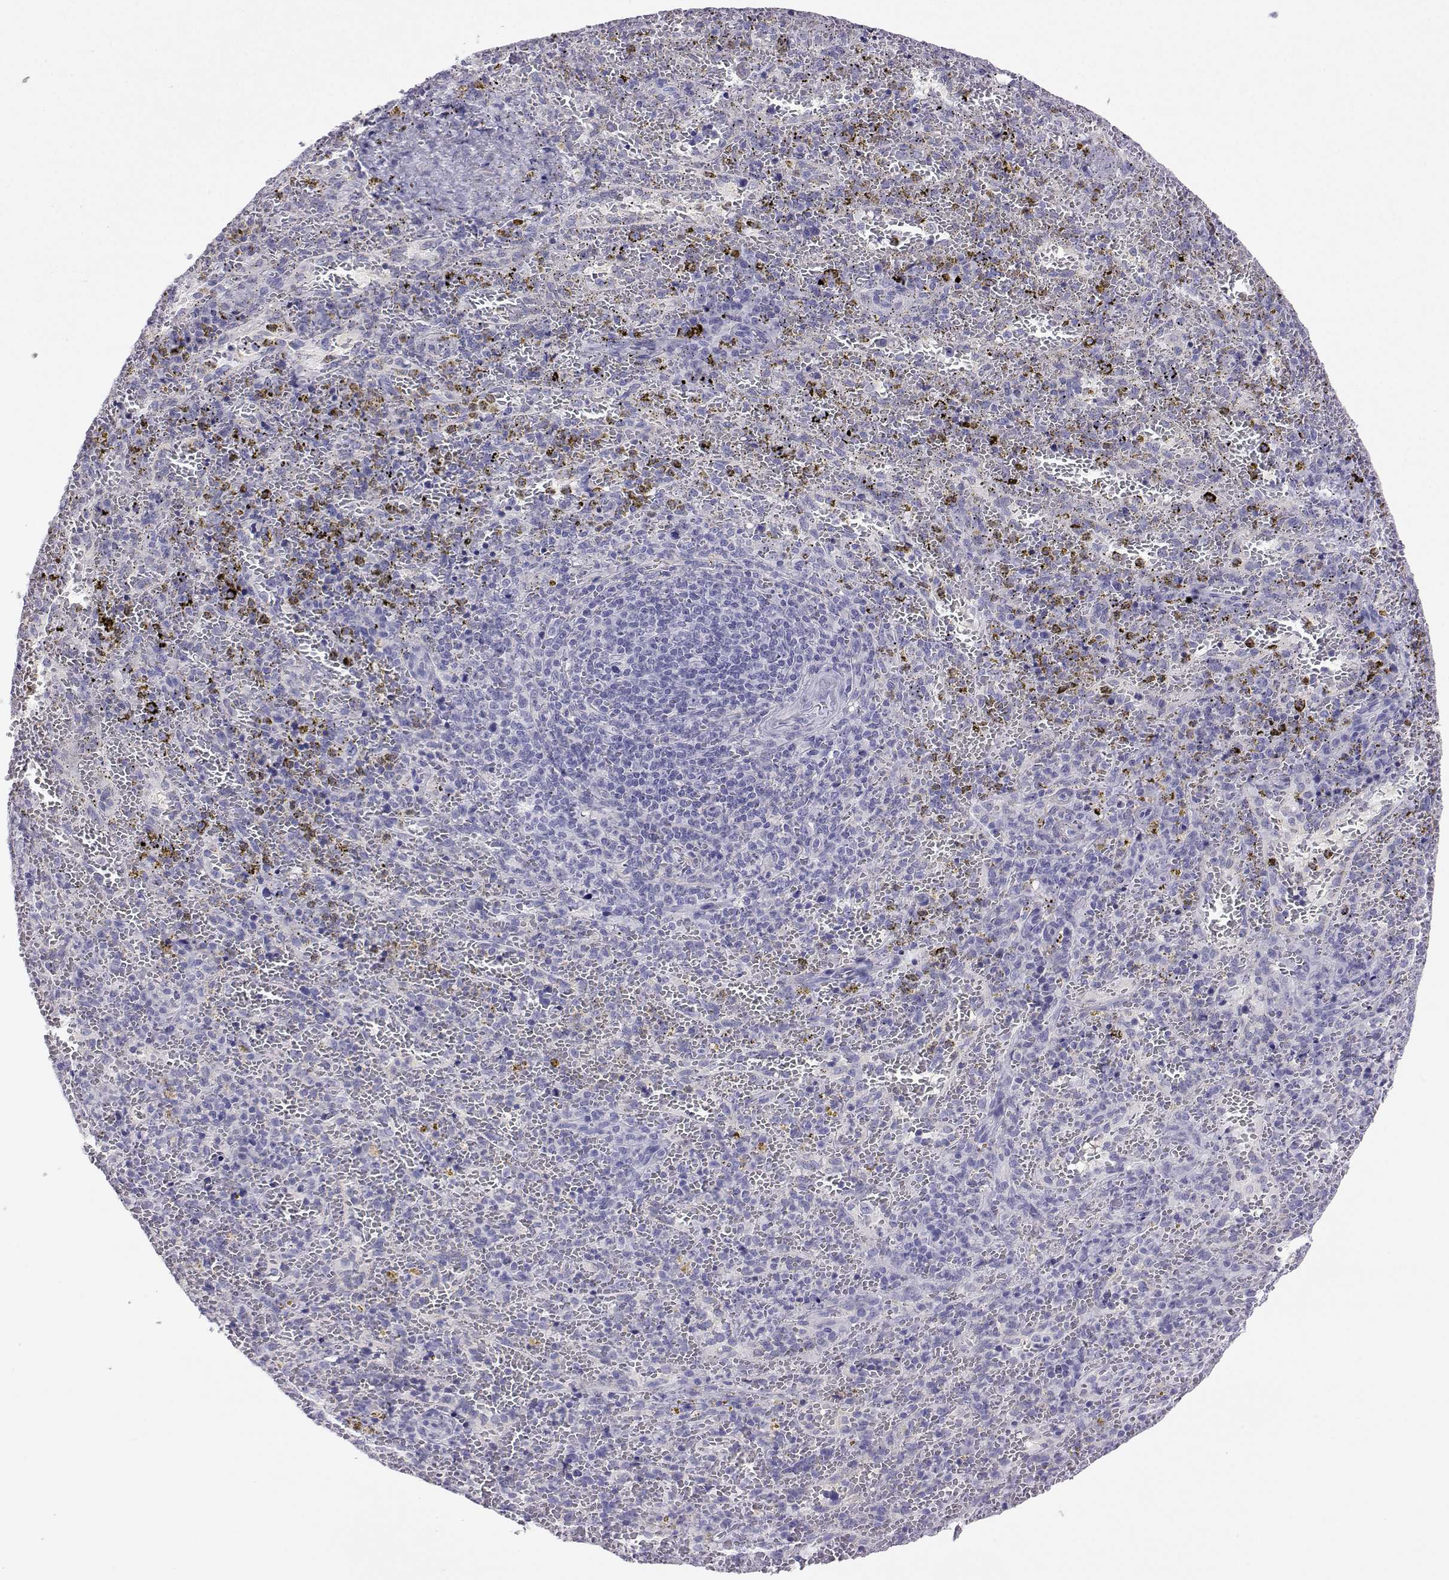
{"staining": {"intensity": "negative", "quantity": "none", "location": "none"}, "tissue": "spleen", "cell_type": "Cells in red pulp", "image_type": "normal", "snomed": [{"axis": "morphology", "description": "Normal tissue, NOS"}, {"axis": "topography", "description": "Spleen"}], "caption": "Micrograph shows no significant protein positivity in cells in red pulp of normal spleen.", "gene": "PLIN4", "patient": {"sex": "female", "age": 50}}